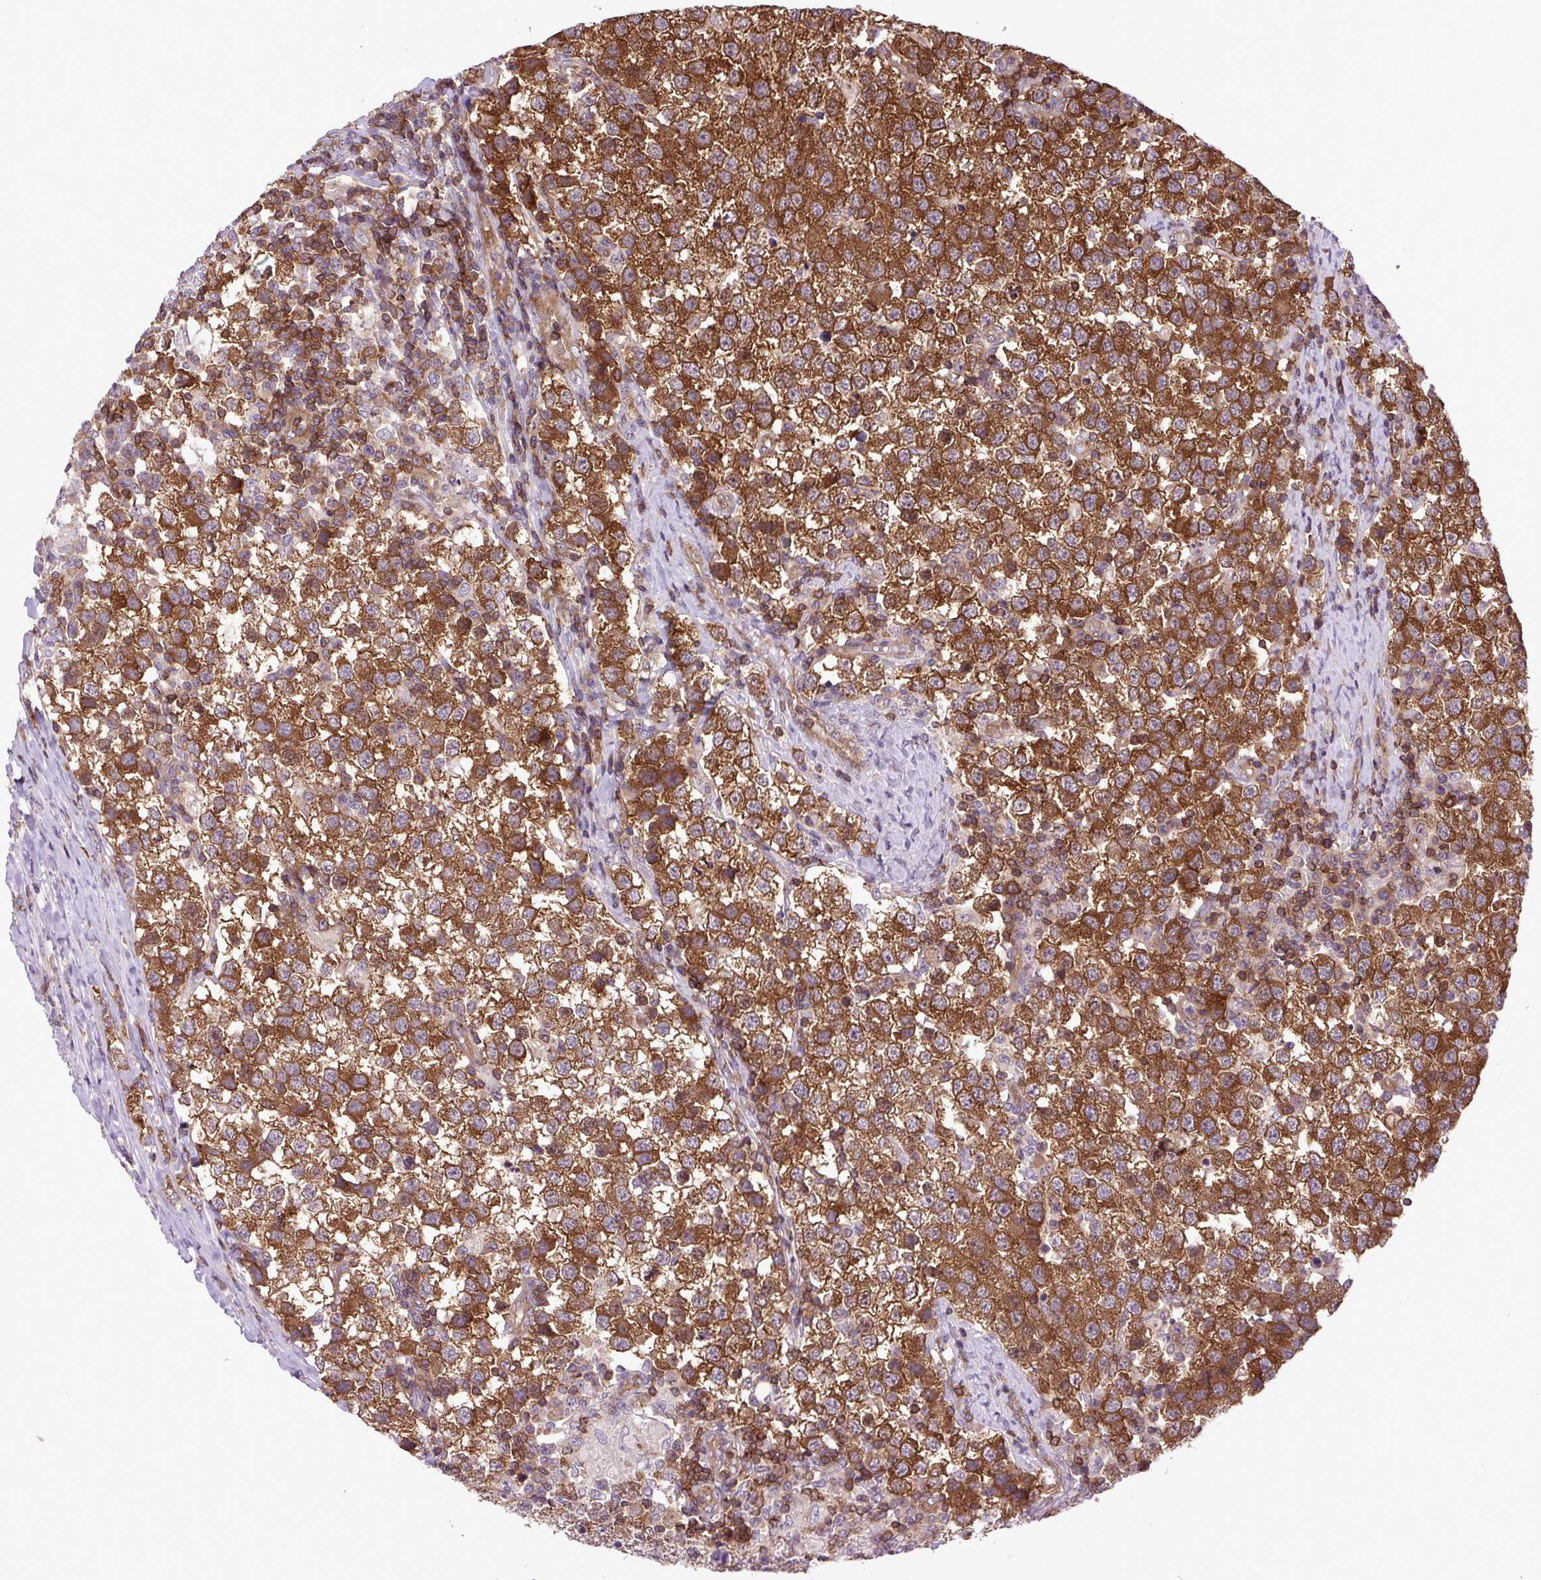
{"staining": {"intensity": "strong", "quantity": ">75%", "location": "cytoplasmic/membranous"}, "tissue": "testis cancer", "cell_type": "Tumor cells", "image_type": "cancer", "snomed": [{"axis": "morphology", "description": "Seminoma, NOS"}, {"axis": "topography", "description": "Testis"}], "caption": "Strong cytoplasmic/membranous expression is identified in approximately >75% of tumor cells in testis cancer.", "gene": "PLCG1", "patient": {"sex": "male", "age": 34}}